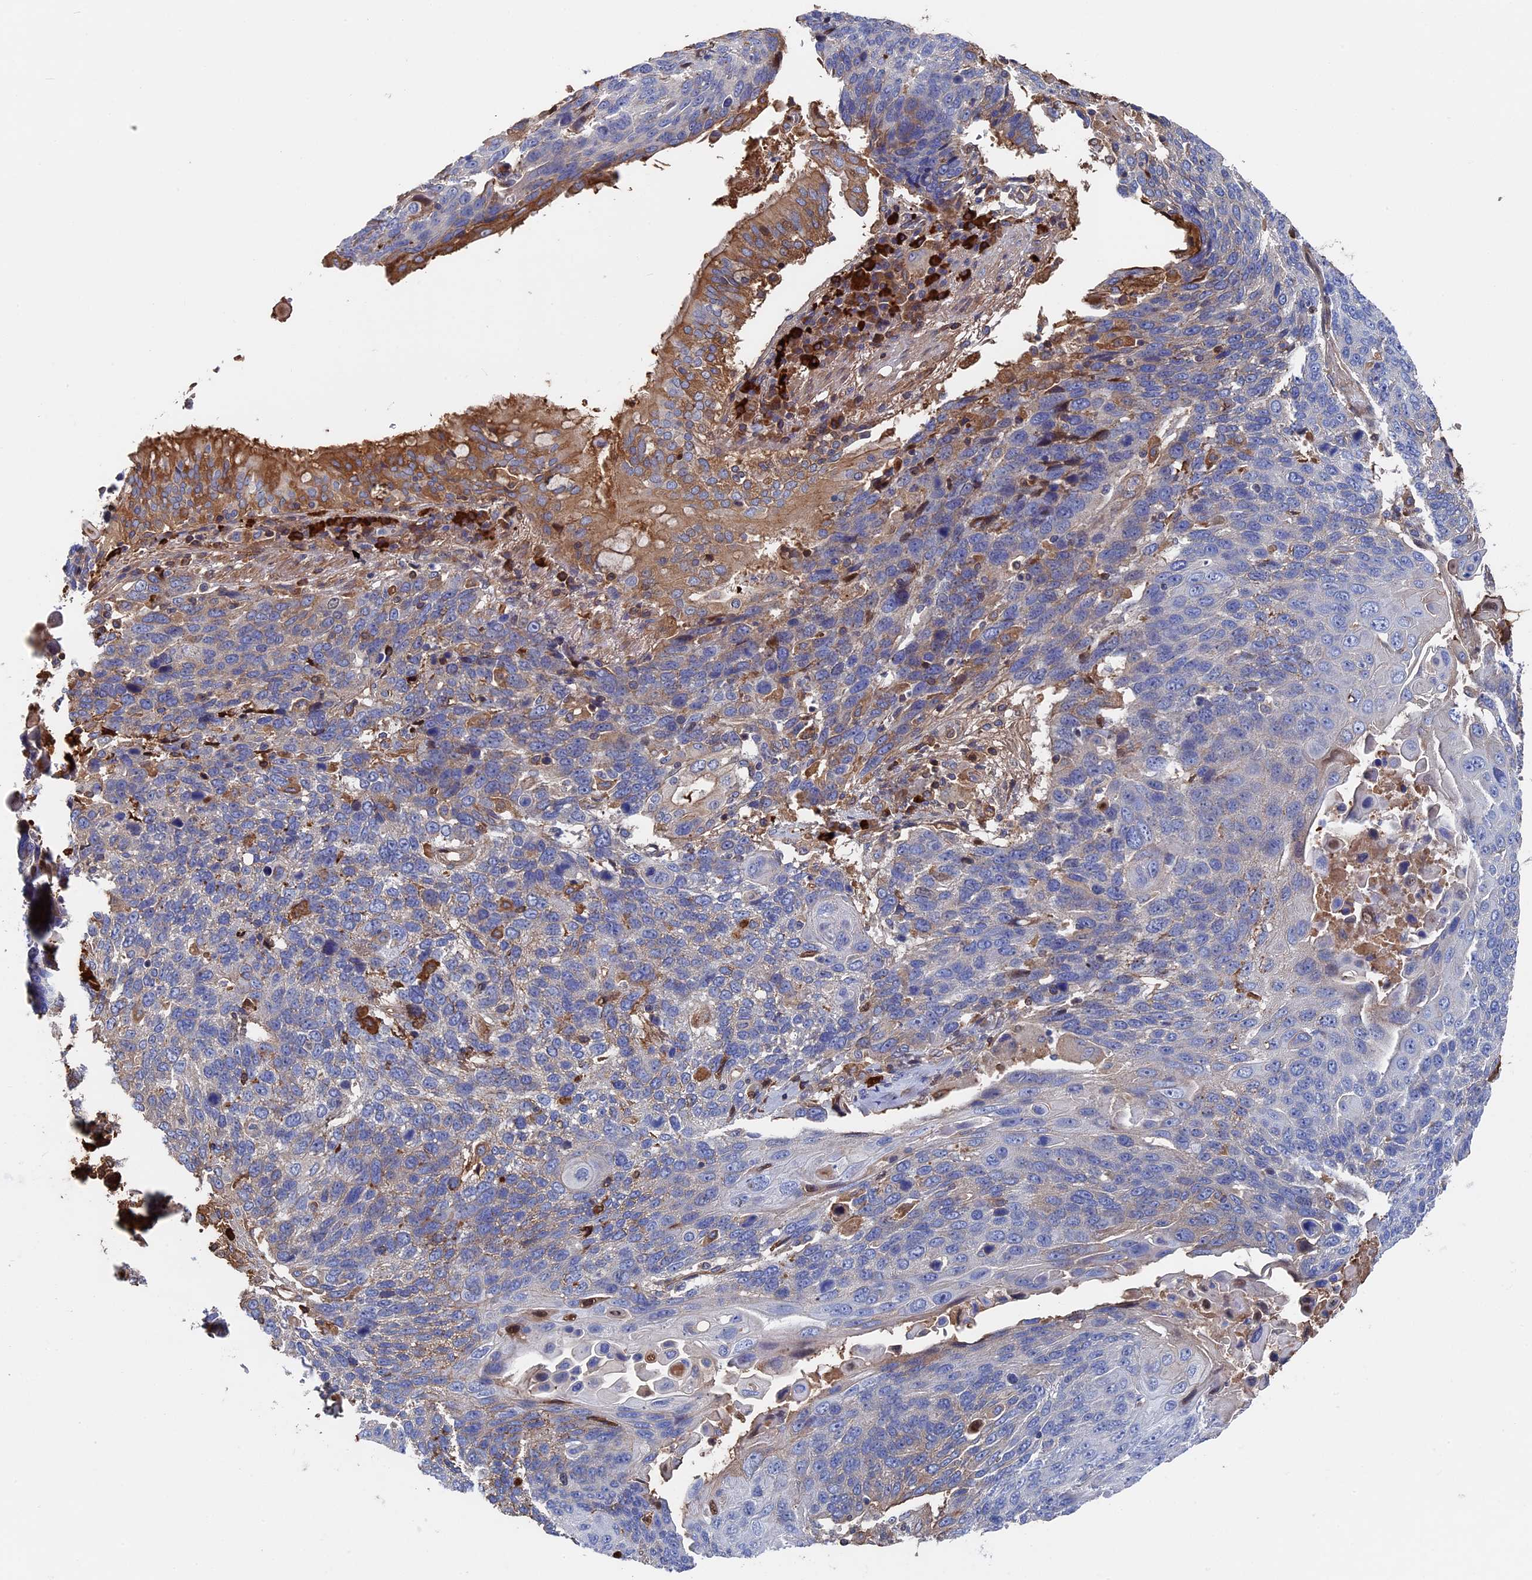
{"staining": {"intensity": "negative", "quantity": "none", "location": "none"}, "tissue": "lung cancer", "cell_type": "Tumor cells", "image_type": "cancer", "snomed": [{"axis": "morphology", "description": "Squamous cell carcinoma, NOS"}, {"axis": "topography", "description": "Lung"}], "caption": "There is no significant positivity in tumor cells of squamous cell carcinoma (lung). Brightfield microscopy of immunohistochemistry stained with DAB (3,3'-diaminobenzidine) (brown) and hematoxylin (blue), captured at high magnification.", "gene": "RPUSD1", "patient": {"sex": "male", "age": 66}}